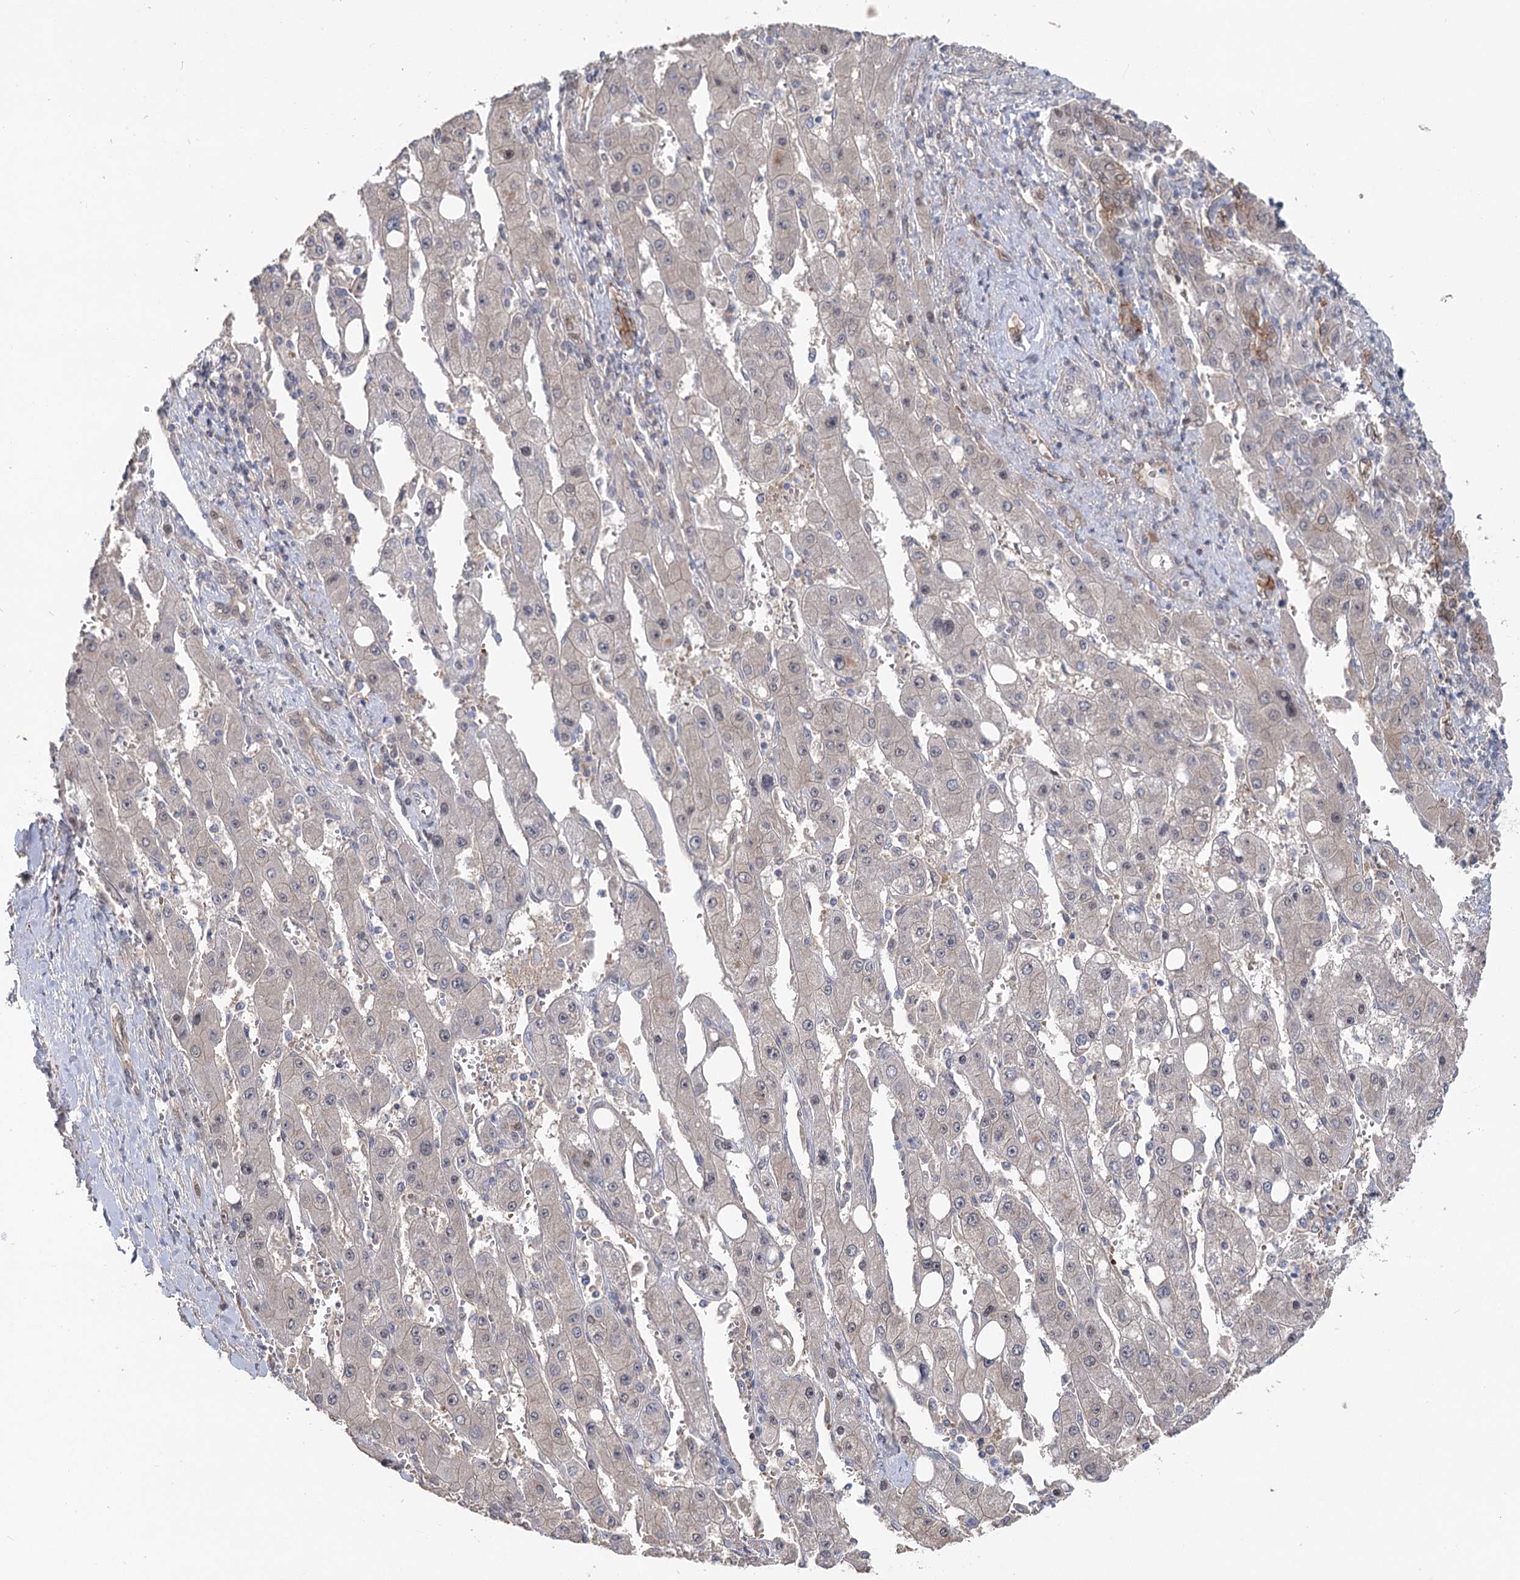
{"staining": {"intensity": "negative", "quantity": "none", "location": "none"}, "tissue": "liver cancer", "cell_type": "Tumor cells", "image_type": "cancer", "snomed": [{"axis": "morphology", "description": "Carcinoma, Hepatocellular, NOS"}, {"axis": "topography", "description": "Liver"}], "caption": "High power microscopy photomicrograph of an immunohistochemistry micrograph of liver cancer (hepatocellular carcinoma), revealing no significant positivity in tumor cells.", "gene": "MAP3K13", "patient": {"sex": "female", "age": 73}}